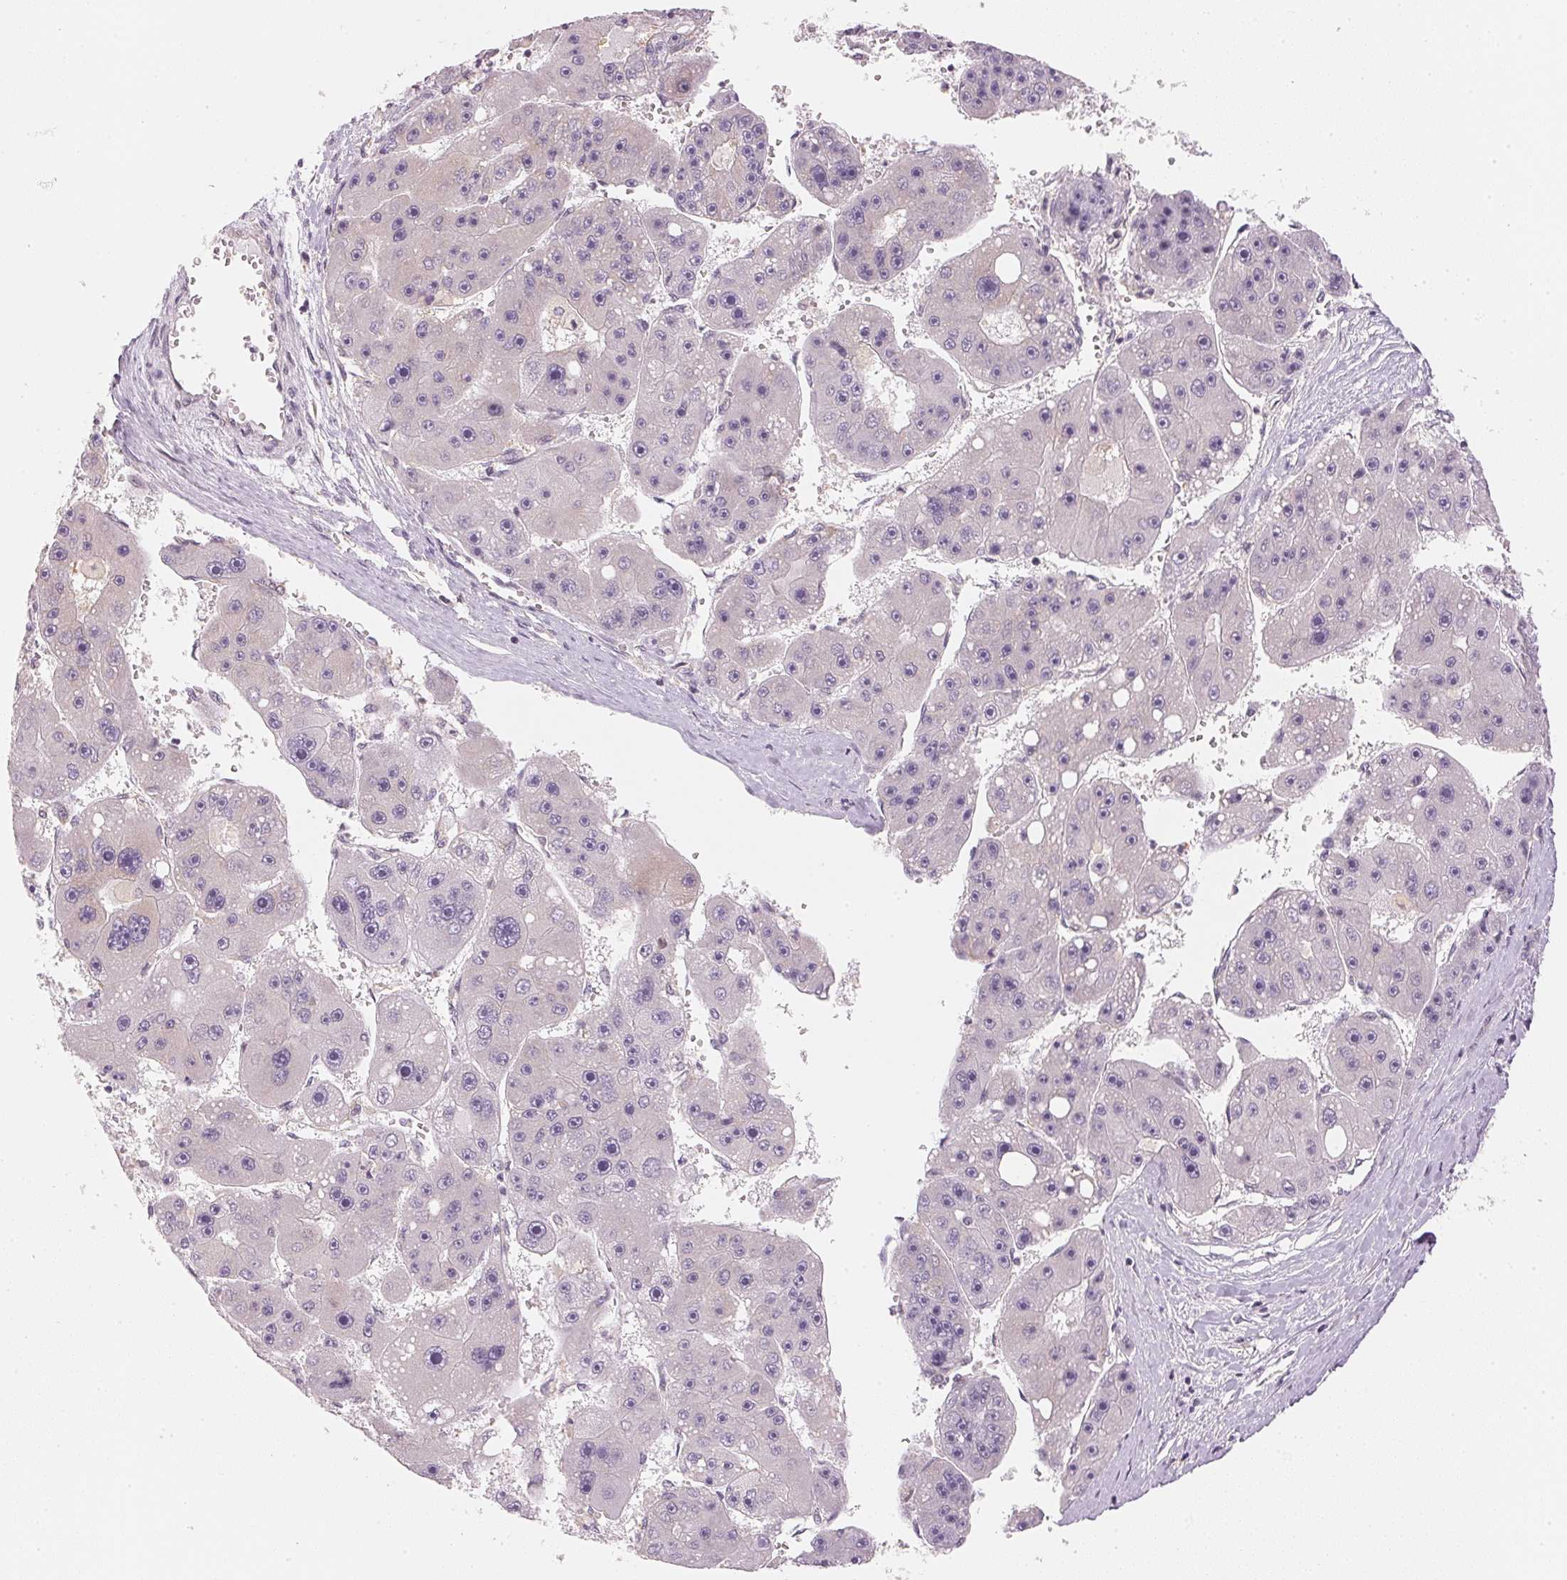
{"staining": {"intensity": "negative", "quantity": "none", "location": "none"}, "tissue": "liver cancer", "cell_type": "Tumor cells", "image_type": "cancer", "snomed": [{"axis": "morphology", "description": "Carcinoma, Hepatocellular, NOS"}, {"axis": "topography", "description": "Liver"}], "caption": "An image of human liver cancer is negative for staining in tumor cells.", "gene": "KPRP", "patient": {"sex": "female", "age": 61}}